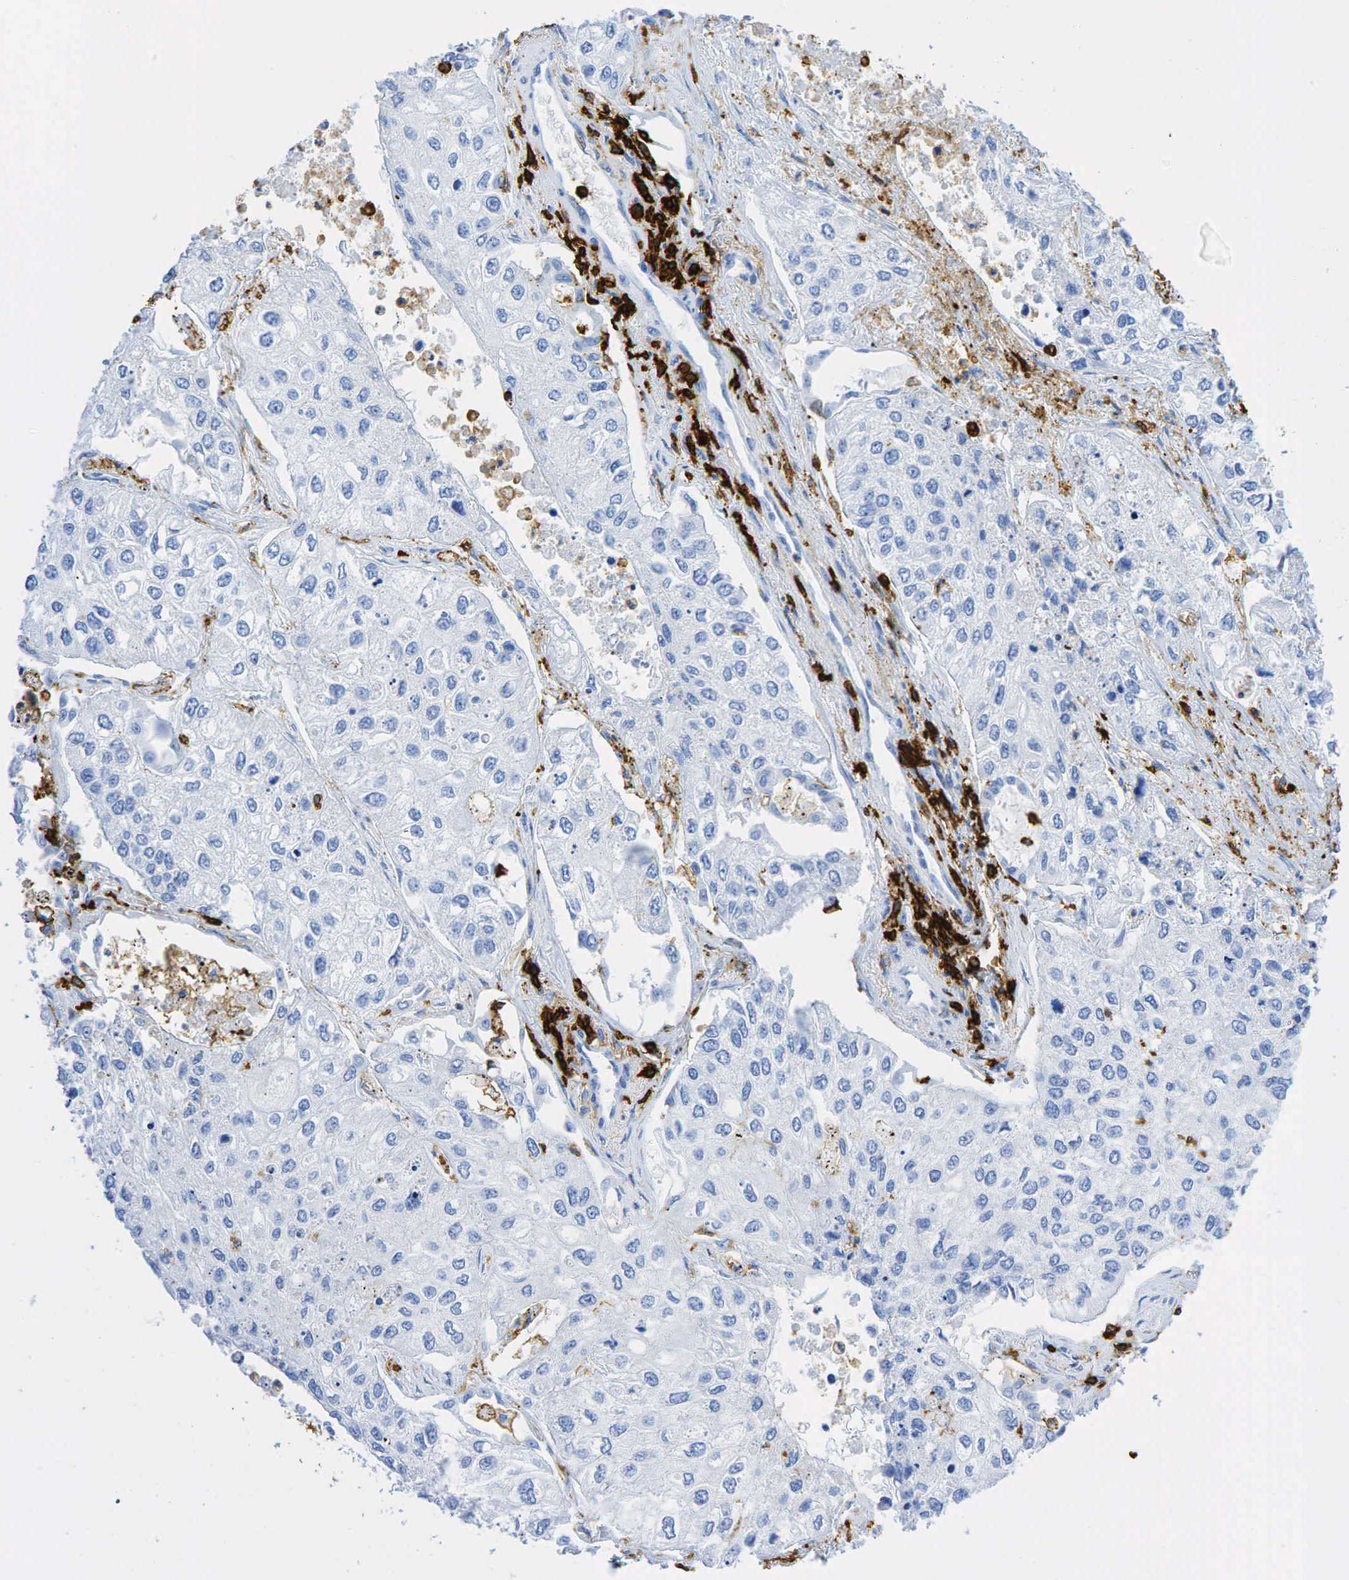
{"staining": {"intensity": "negative", "quantity": "none", "location": "none"}, "tissue": "lung cancer", "cell_type": "Tumor cells", "image_type": "cancer", "snomed": [{"axis": "morphology", "description": "Squamous cell carcinoma, NOS"}, {"axis": "topography", "description": "Lung"}], "caption": "Micrograph shows no significant protein staining in tumor cells of lung squamous cell carcinoma. (DAB immunohistochemistry (IHC) with hematoxylin counter stain).", "gene": "PTPRC", "patient": {"sex": "male", "age": 75}}